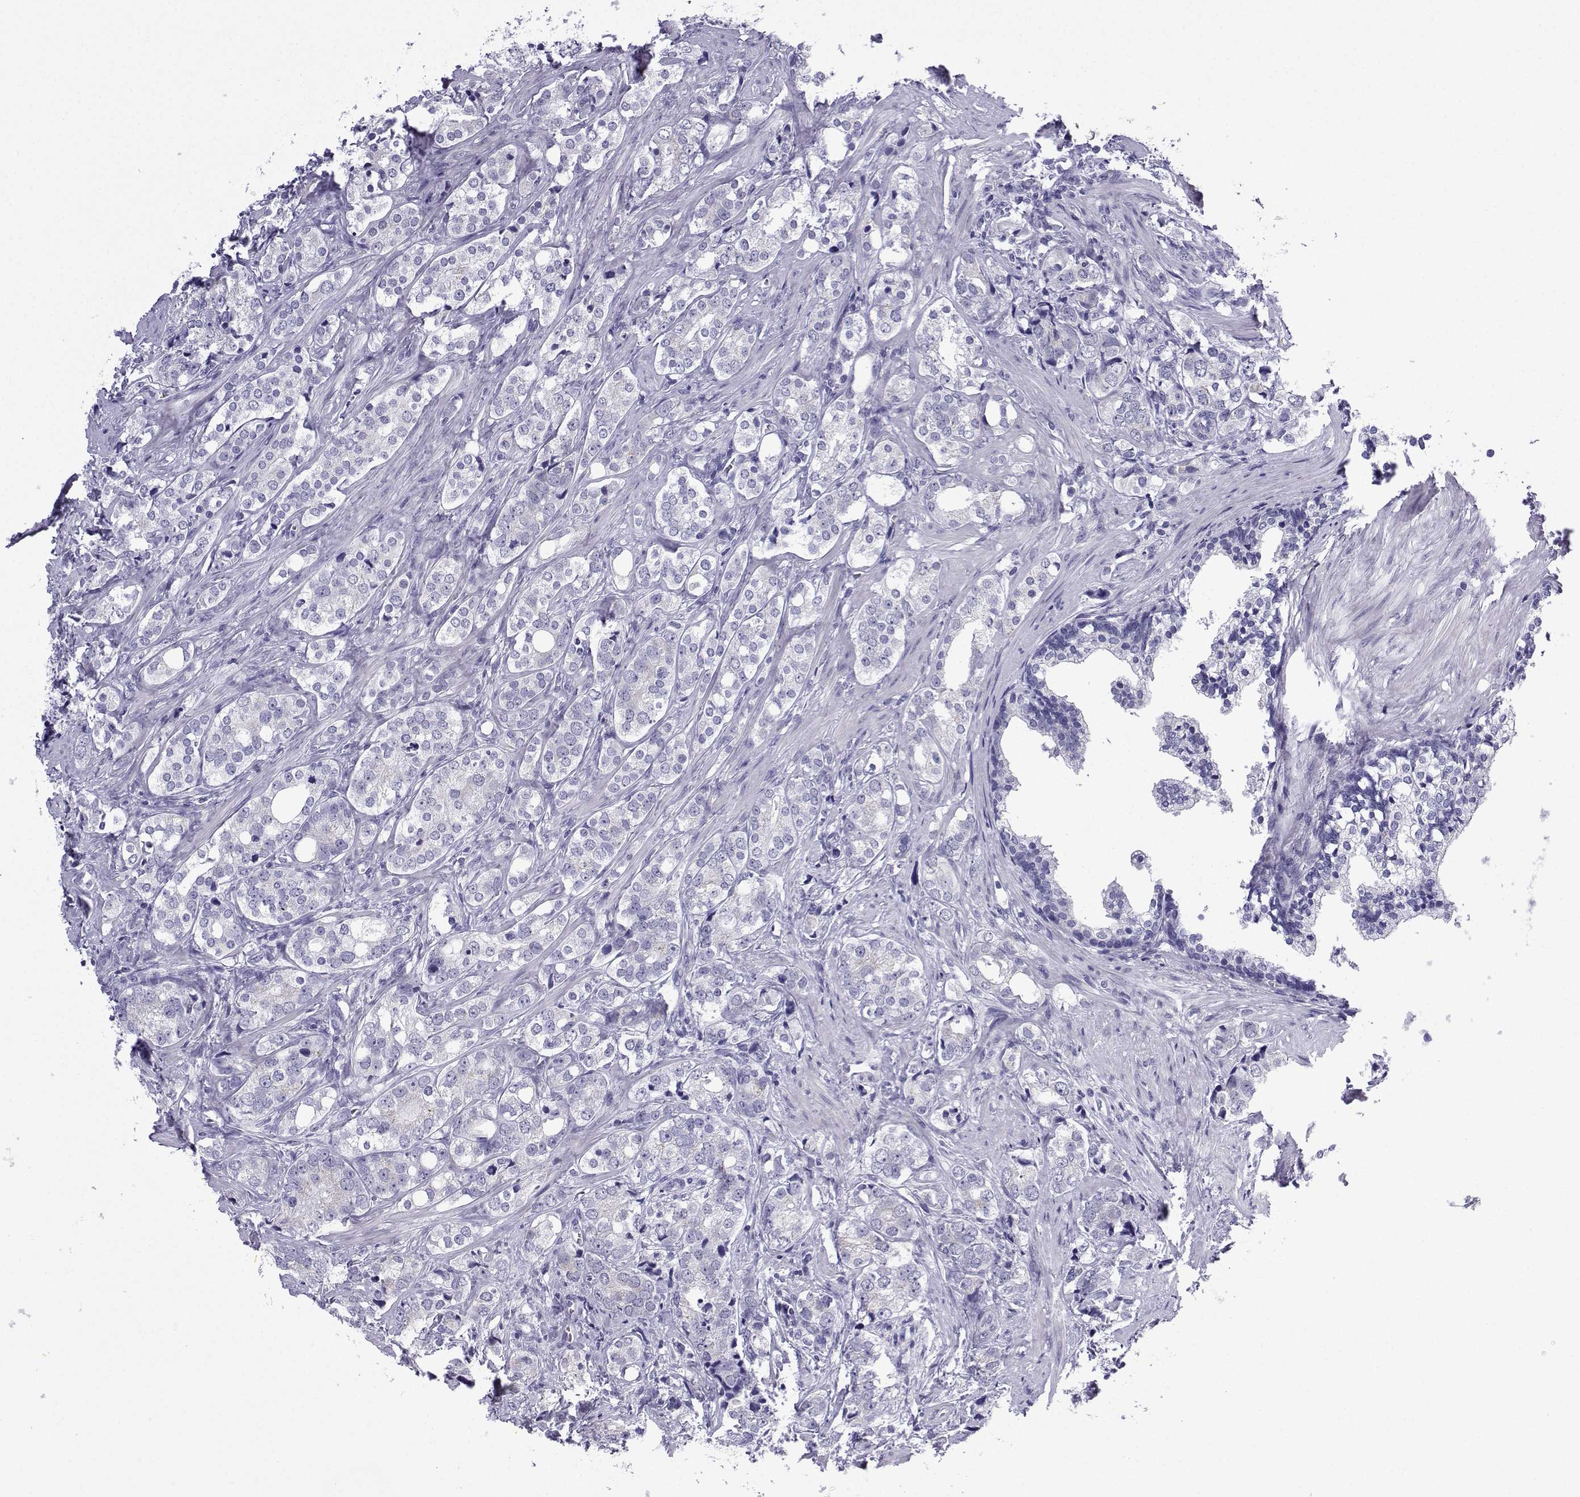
{"staining": {"intensity": "negative", "quantity": "none", "location": "none"}, "tissue": "prostate cancer", "cell_type": "Tumor cells", "image_type": "cancer", "snomed": [{"axis": "morphology", "description": "Adenocarcinoma, NOS"}, {"axis": "topography", "description": "Prostate and seminal vesicle, NOS"}], "caption": "An immunohistochemistry photomicrograph of prostate adenocarcinoma is shown. There is no staining in tumor cells of prostate adenocarcinoma. The staining was performed using DAB to visualize the protein expression in brown, while the nuclei were stained in blue with hematoxylin (Magnification: 20x).", "gene": "ACRBP", "patient": {"sex": "male", "age": 63}}